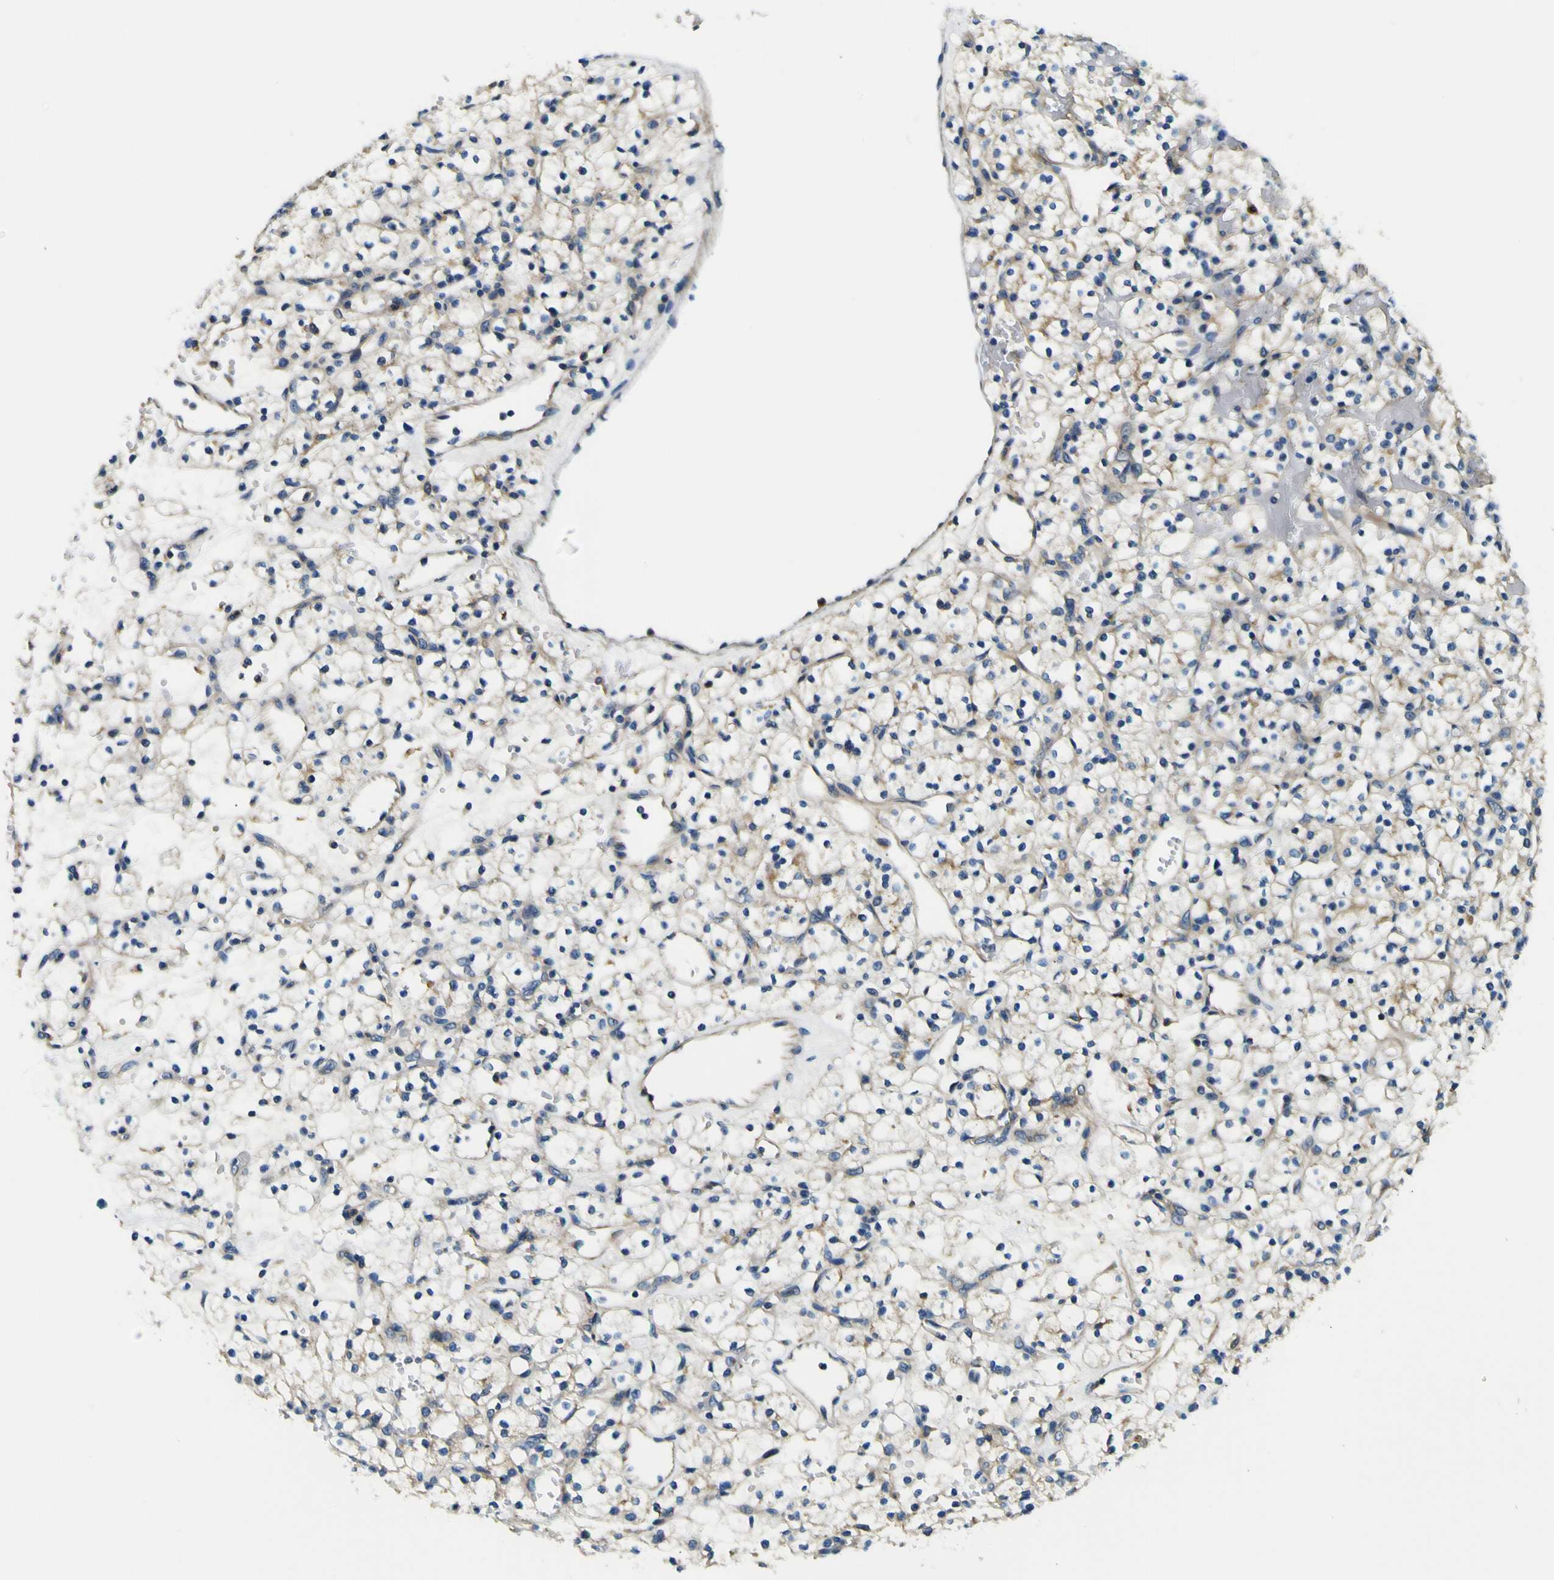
{"staining": {"intensity": "moderate", "quantity": "<25%", "location": "cytoplasmic/membranous"}, "tissue": "renal cancer", "cell_type": "Tumor cells", "image_type": "cancer", "snomed": [{"axis": "morphology", "description": "Adenocarcinoma, NOS"}, {"axis": "topography", "description": "Kidney"}], "caption": "There is low levels of moderate cytoplasmic/membranous expression in tumor cells of renal adenocarcinoma, as demonstrated by immunohistochemical staining (brown color).", "gene": "CLSTN1", "patient": {"sex": "female", "age": 60}}